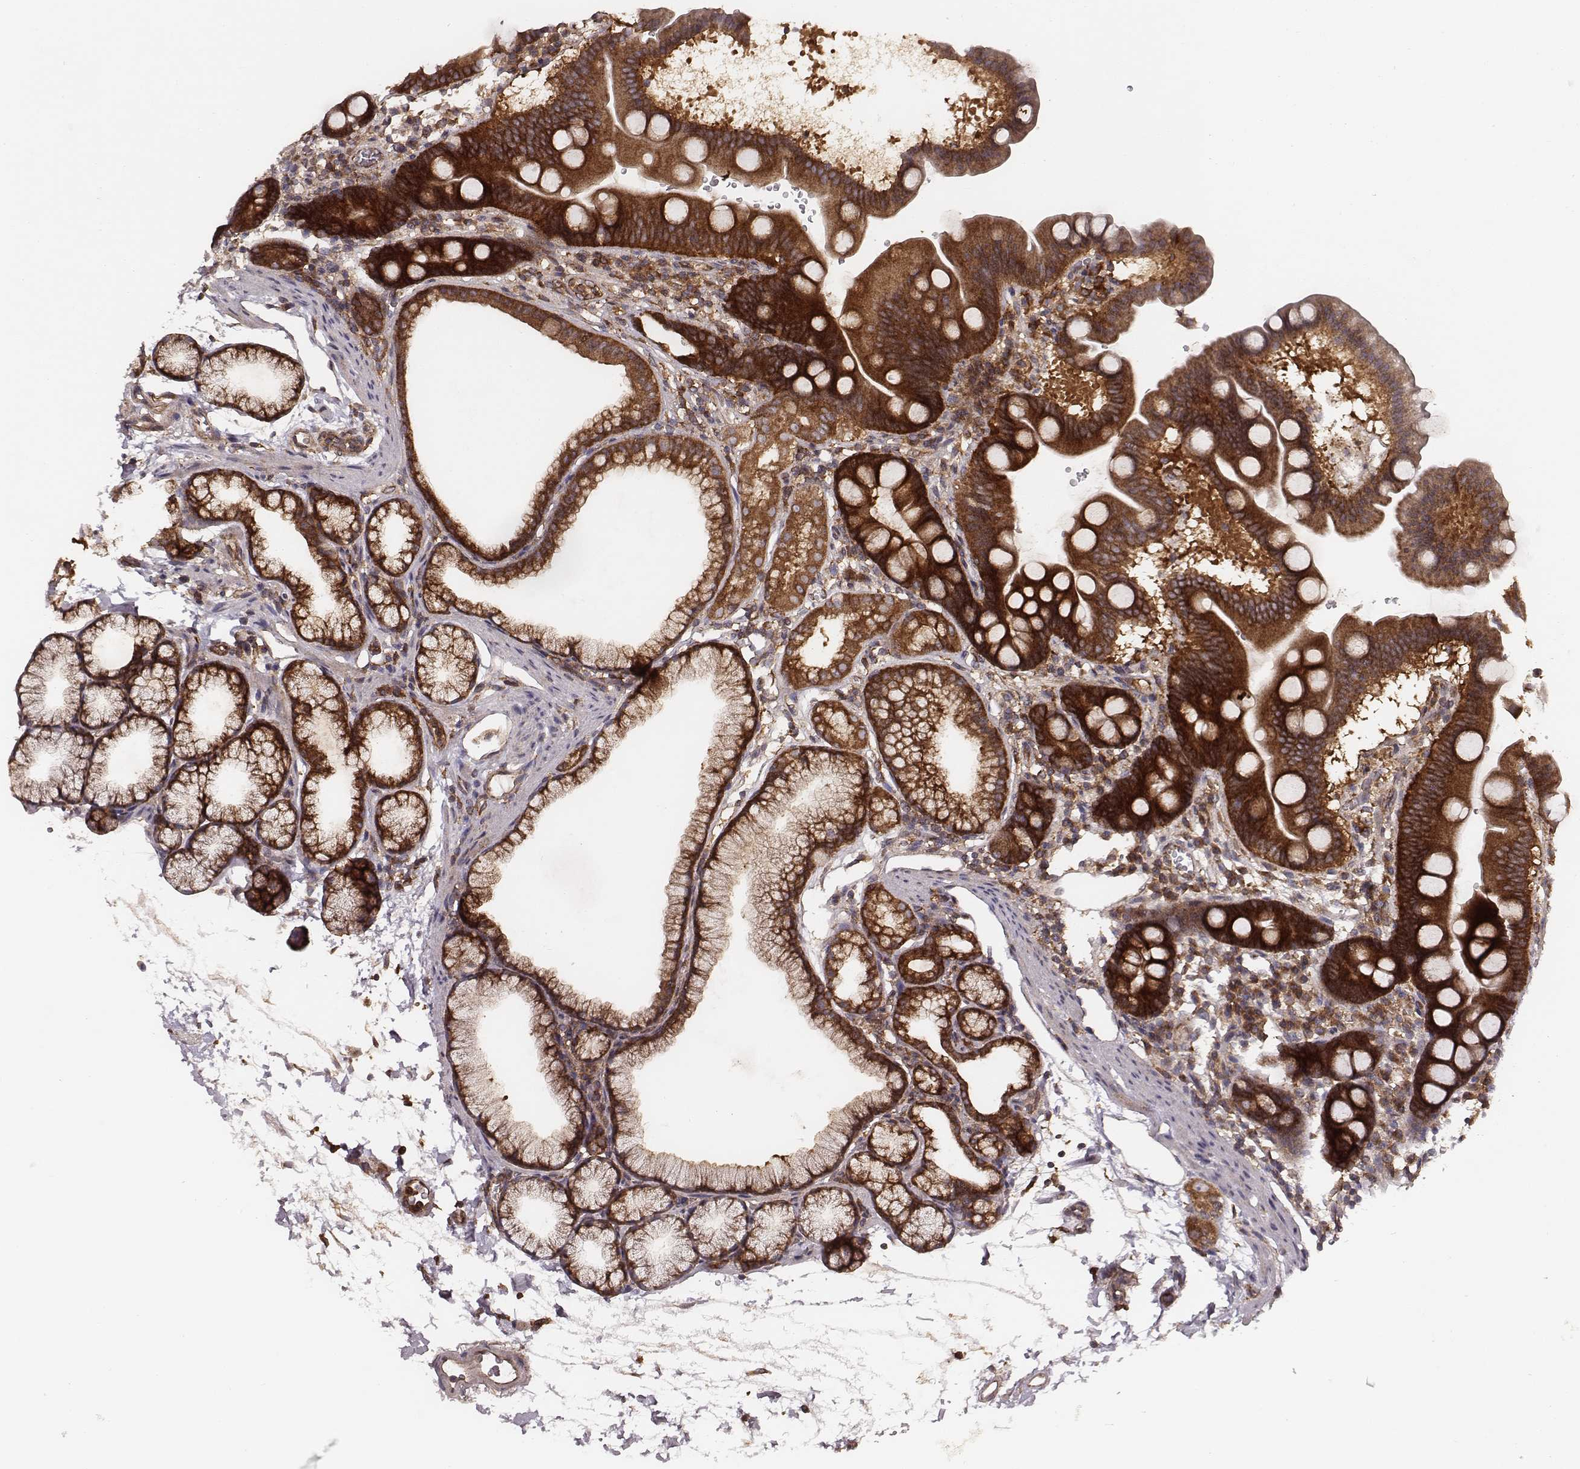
{"staining": {"intensity": "moderate", "quantity": ">75%", "location": "cytoplasmic/membranous"}, "tissue": "duodenum", "cell_type": "Glandular cells", "image_type": "normal", "snomed": [{"axis": "morphology", "description": "Normal tissue, NOS"}, {"axis": "topography", "description": "Duodenum"}], "caption": "Benign duodenum reveals moderate cytoplasmic/membranous positivity in about >75% of glandular cells.", "gene": "VPS26A", "patient": {"sex": "male", "age": 59}}